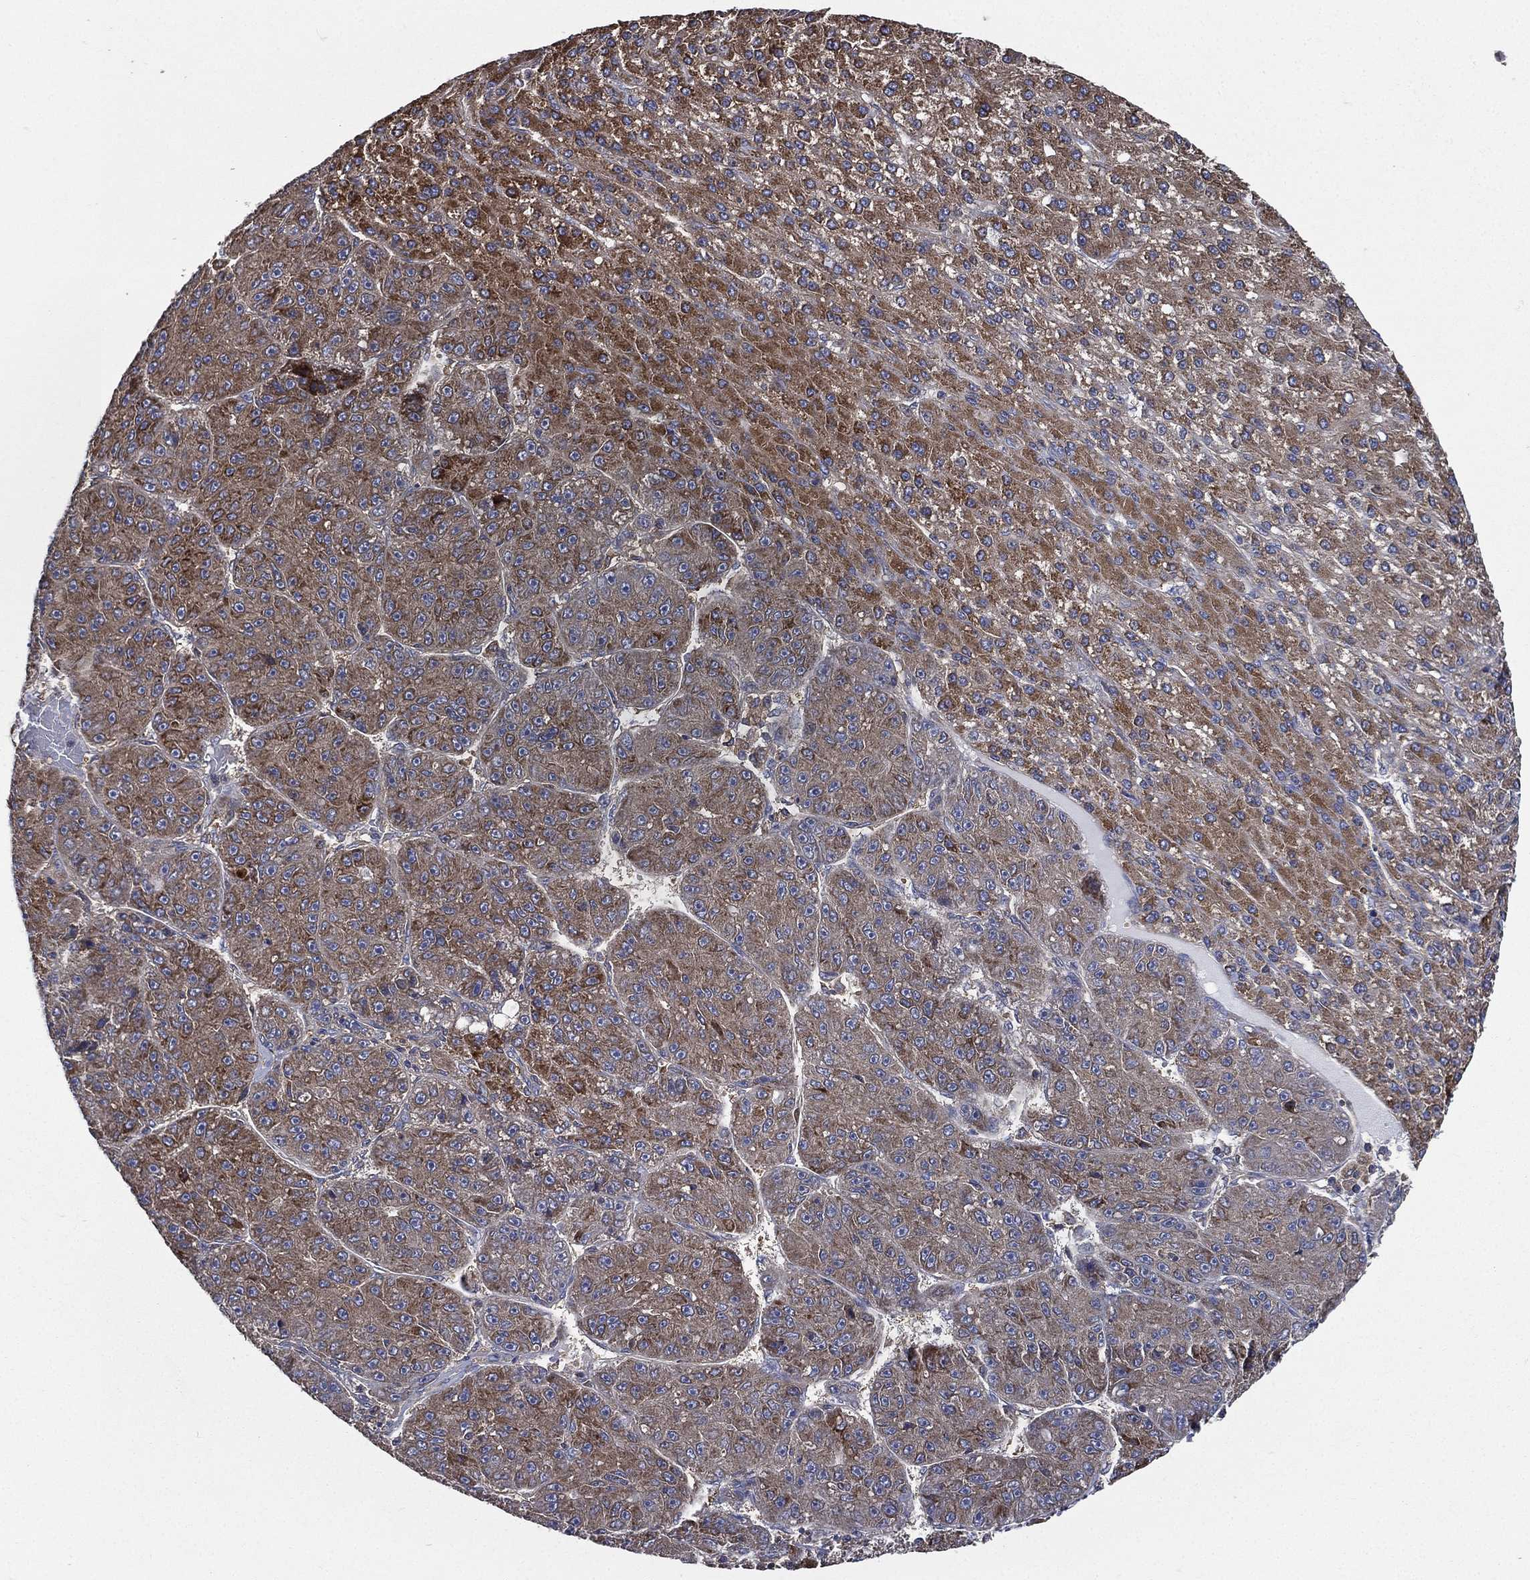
{"staining": {"intensity": "moderate", "quantity": "25%-75%", "location": "cytoplasmic/membranous"}, "tissue": "liver cancer", "cell_type": "Tumor cells", "image_type": "cancer", "snomed": [{"axis": "morphology", "description": "Carcinoma, Hepatocellular, NOS"}, {"axis": "topography", "description": "Liver"}], "caption": "The photomicrograph displays a brown stain indicating the presence of a protein in the cytoplasmic/membranous of tumor cells in liver cancer.", "gene": "SMPD3", "patient": {"sex": "male", "age": 67}}